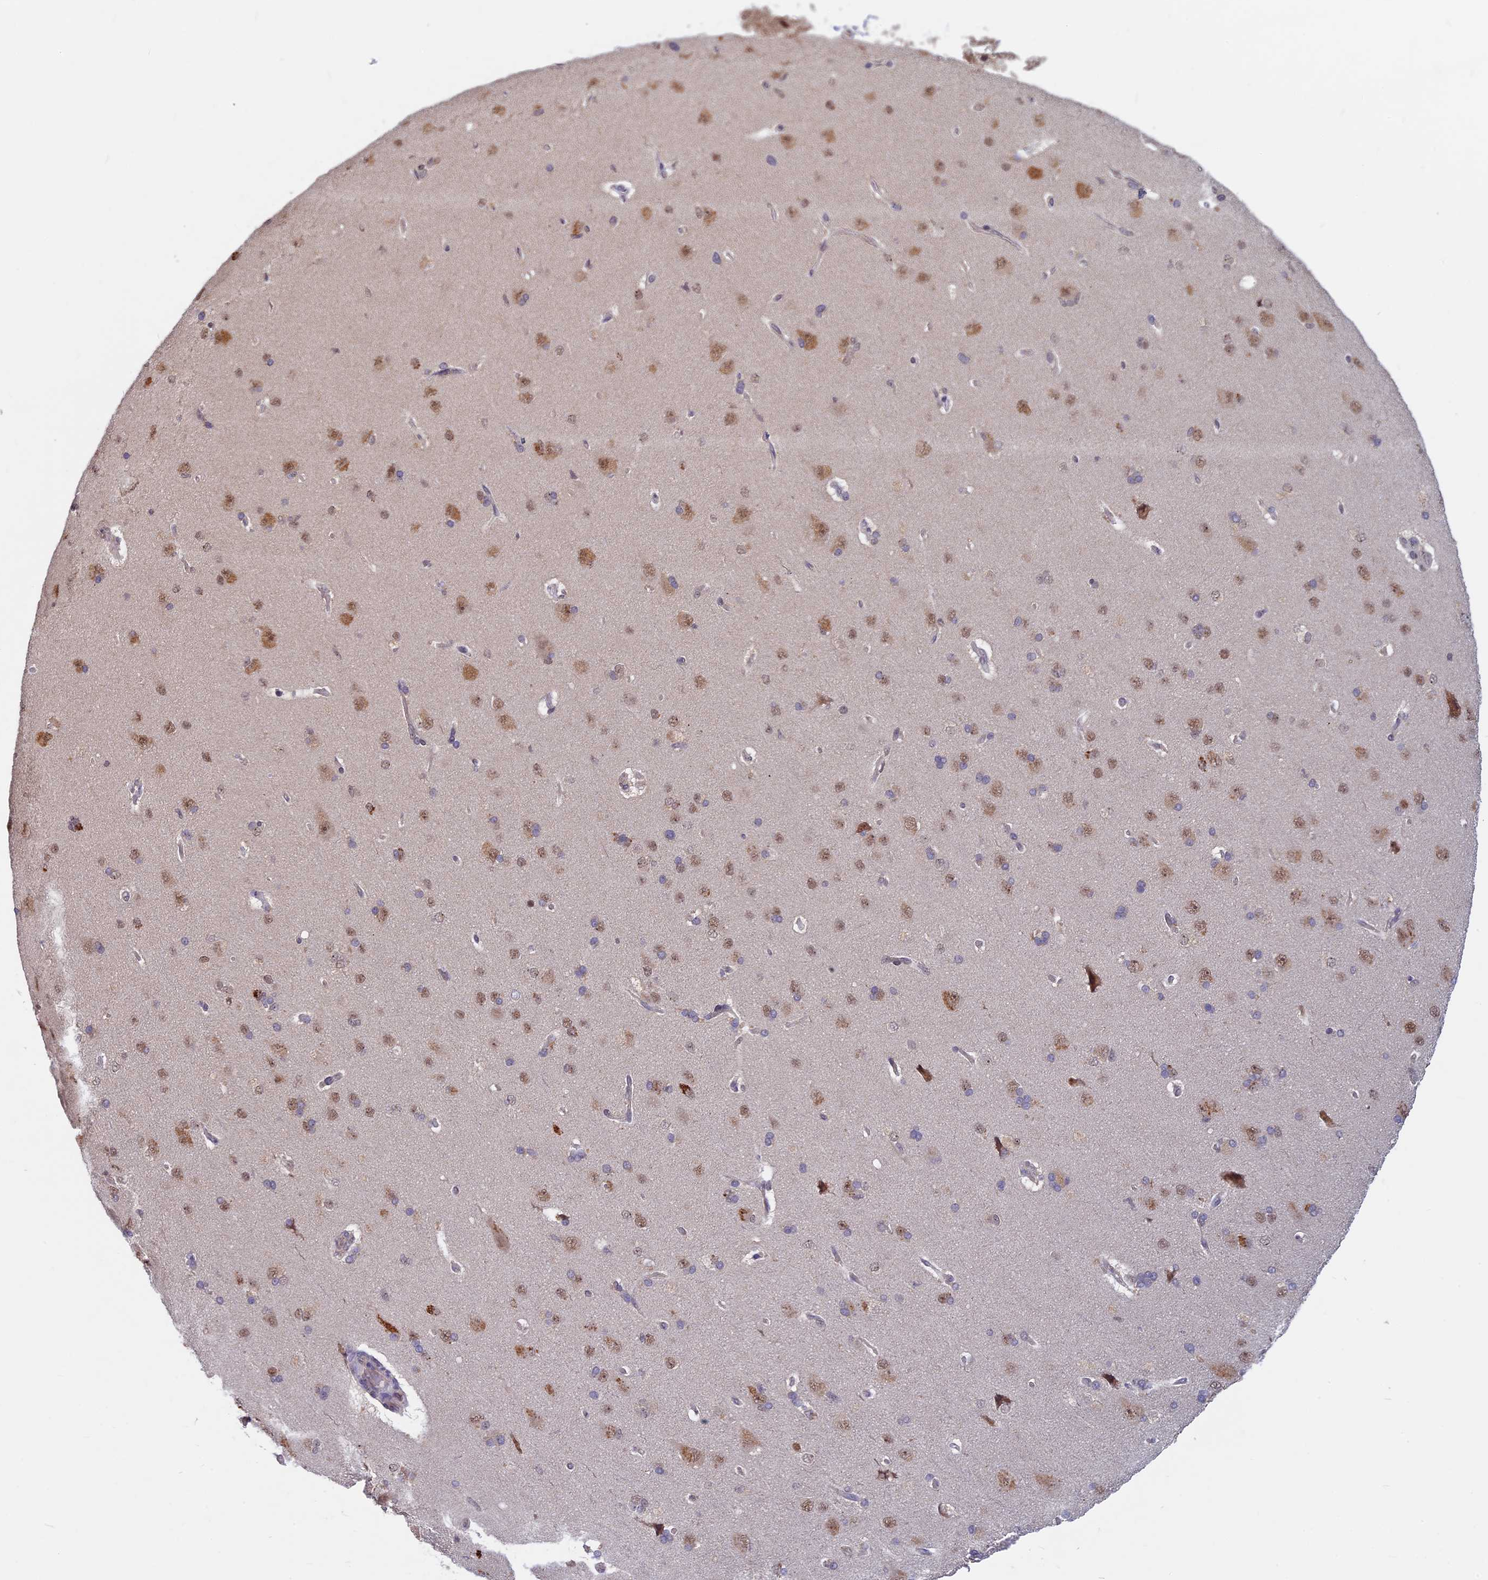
{"staining": {"intensity": "negative", "quantity": "none", "location": "none"}, "tissue": "cerebral cortex", "cell_type": "Endothelial cells", "image_type": "normal", "snomed": [{"axis": "morphology", "description": "Normal tissue, NOS"}, {"axis": "topography", "description": "Cerebral cortex"}], "caption": "Immunohistochemistry (IHC) histopathology image of unremarkable cerebral cortex stained for a protein (brown), which shows no positivity in endothelial cells.", "gene": "SPIRE1", "patient": {"sex": "male", "age": 62}}